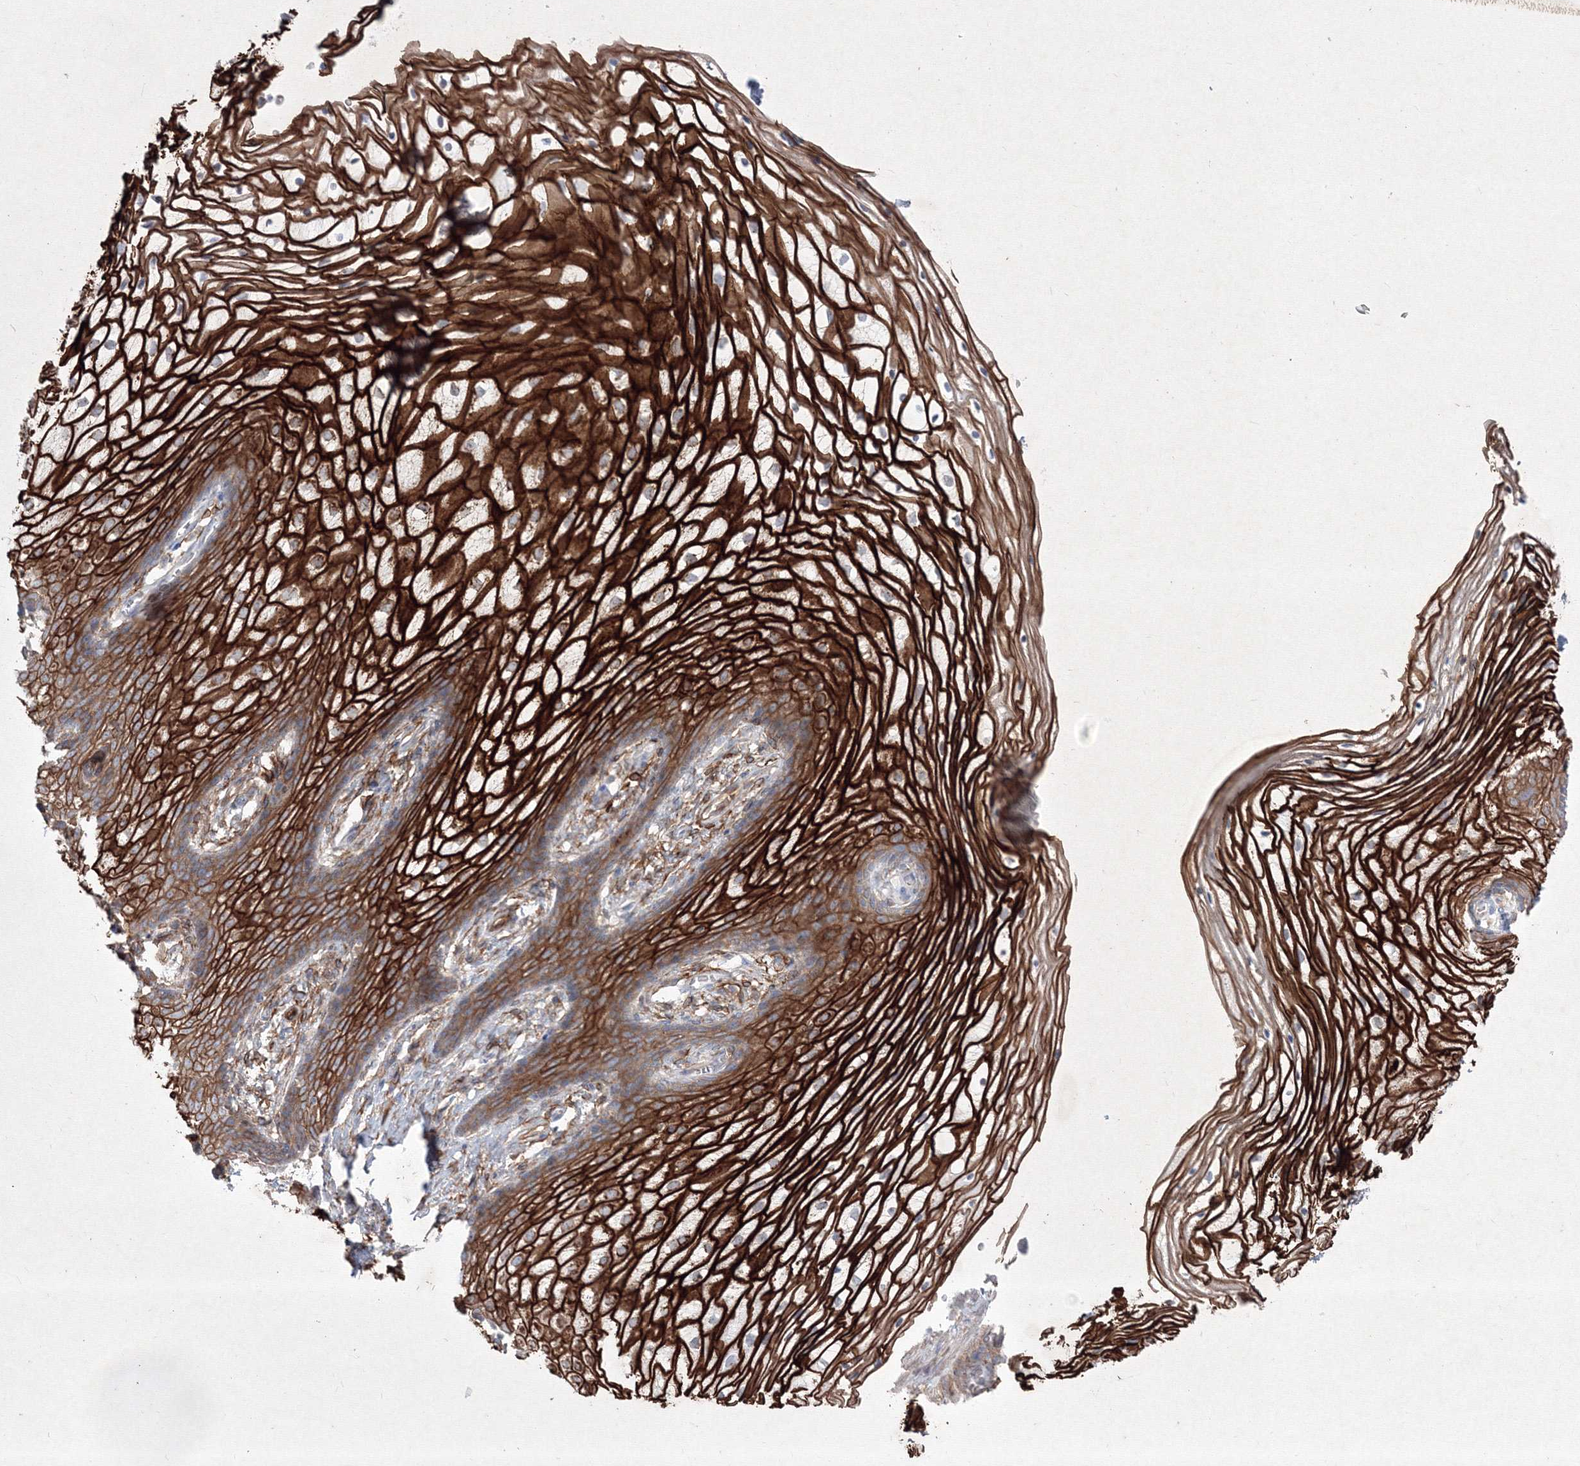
{"staining": {"intensity": "strong", "quantity": ">75%", "location": "cytoplasmic/membranous"}, "tissue": "vagina", "cell_type": "Squamous epithelial cells", "image_type": "normal", "snomed": [{"axis": "morphology", "description": "Normal tissue, NOS"}, {"axis": "topography", "description": "Vagina"}], "caption": "The image reveals a brown stain indicating the presence of a protein in the cytoplasmic/membranous of squamous epithelial cells in vagina. (DAB IHC, brown staining for protein, blue staining for nuclei).", "gene": "TMEM139", "patient": {"sex": "female", "age": 60}}